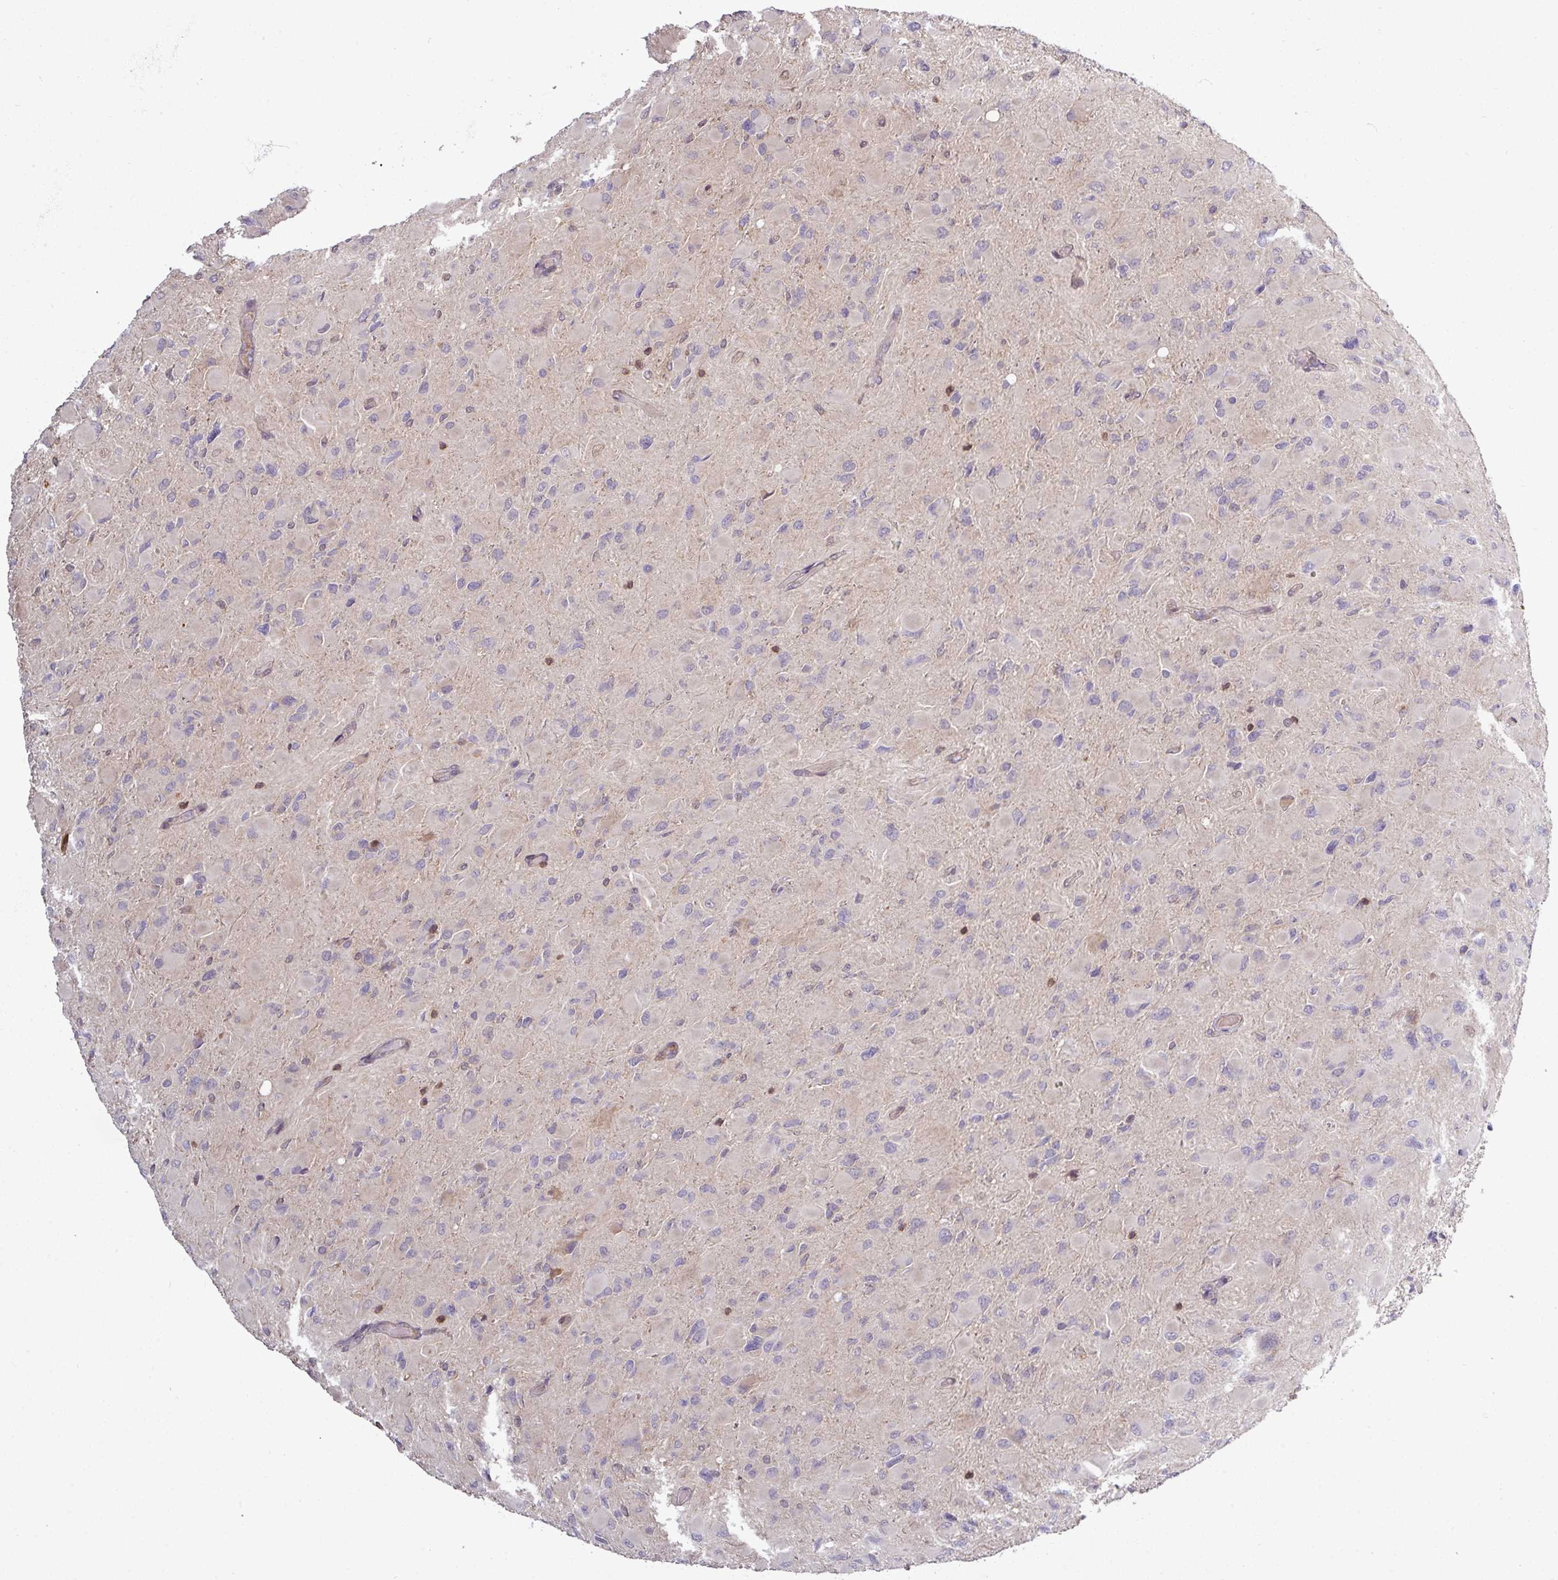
{"staining": {"intensity": "negative", "quantity": "none", "location": "none"}, "tissue": "glioma", "cell_type": "Tumor cells", "image_type": "cancer", "snomed": [{"axis": "morphology", "description": "Glioma, malignant, High grade"}, {"axis": "topography", "description": "Cerebral cortex"}], "caption": "Tumor cells show no significant protein staining in malignant glioma (high-grade). The staining is performed using DAB (3,3'-diaminobenzidine) brown chromogen with nuclei counter-stained in using hematoxylin.", "gene": "TUSC3", "patient": {"sex": "female", "age": 36}}